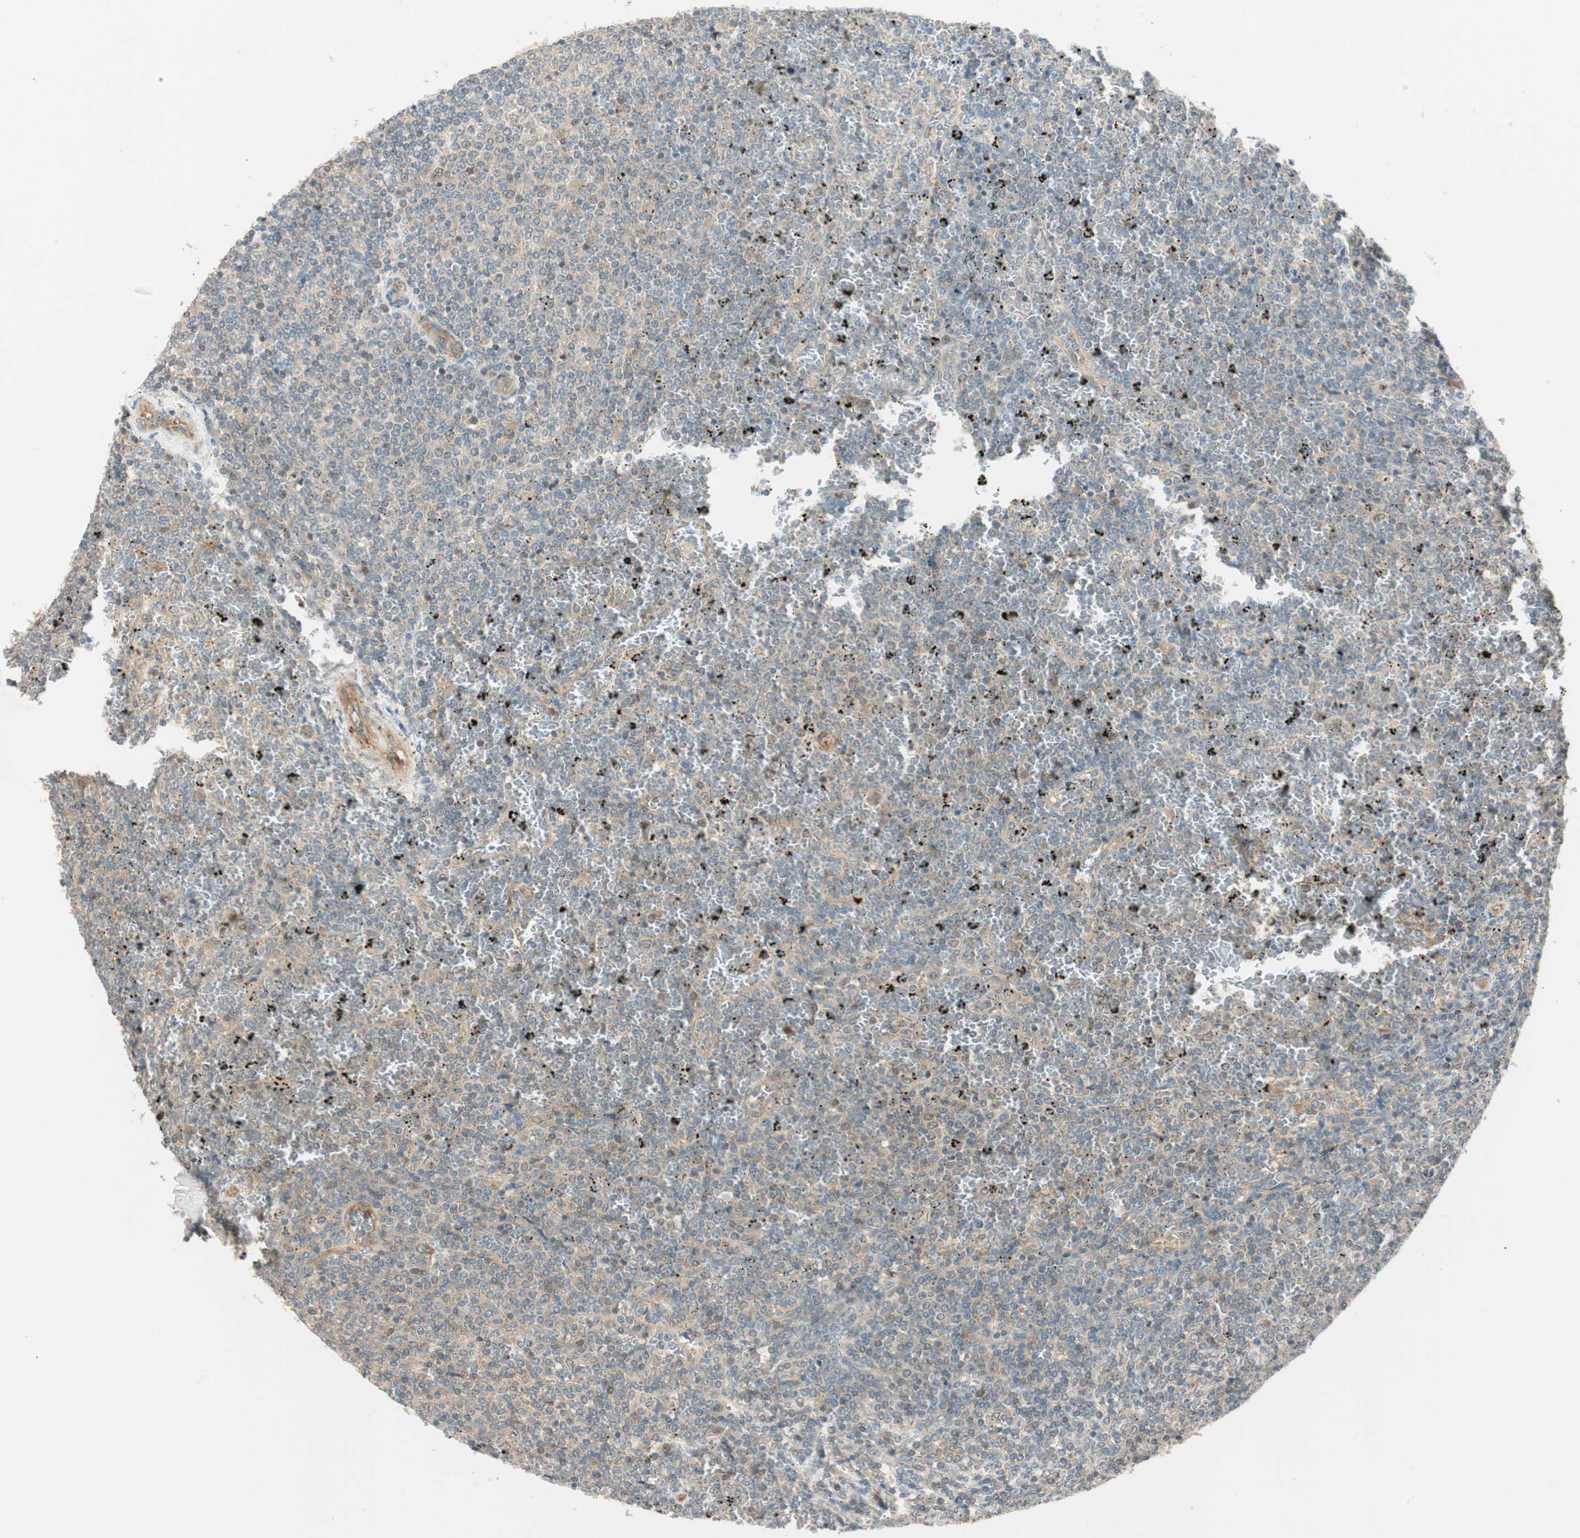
{"staining": {"intensity": "weak", "quantity": ">75%", "location": "cytoplasmic/membranous"}, "tissue": "lymphoma", "cell_type": "Tumor cells", "image_type": "cancer", "snomed": [{"axis": "morphology", "description": "Malignant lymphoma, non-Hodgkin's type, Low grade"}, {"axis": "topography", "description": "Spleen"}], "caption": "High-magnification brightfield microscopy of malignant lymphoma, non-Hodgkin's type (low-grade) stained with DAB (3,3'-diaminobenzidine) (brown) and counterstained with hematoxylin (blue). tumor cells exhibit weak cytoplasmic/membranous expression is identified in approximately>75% of cells.", "gene": "PSMD8", "patient": {"sex": "female", "age": 77}}